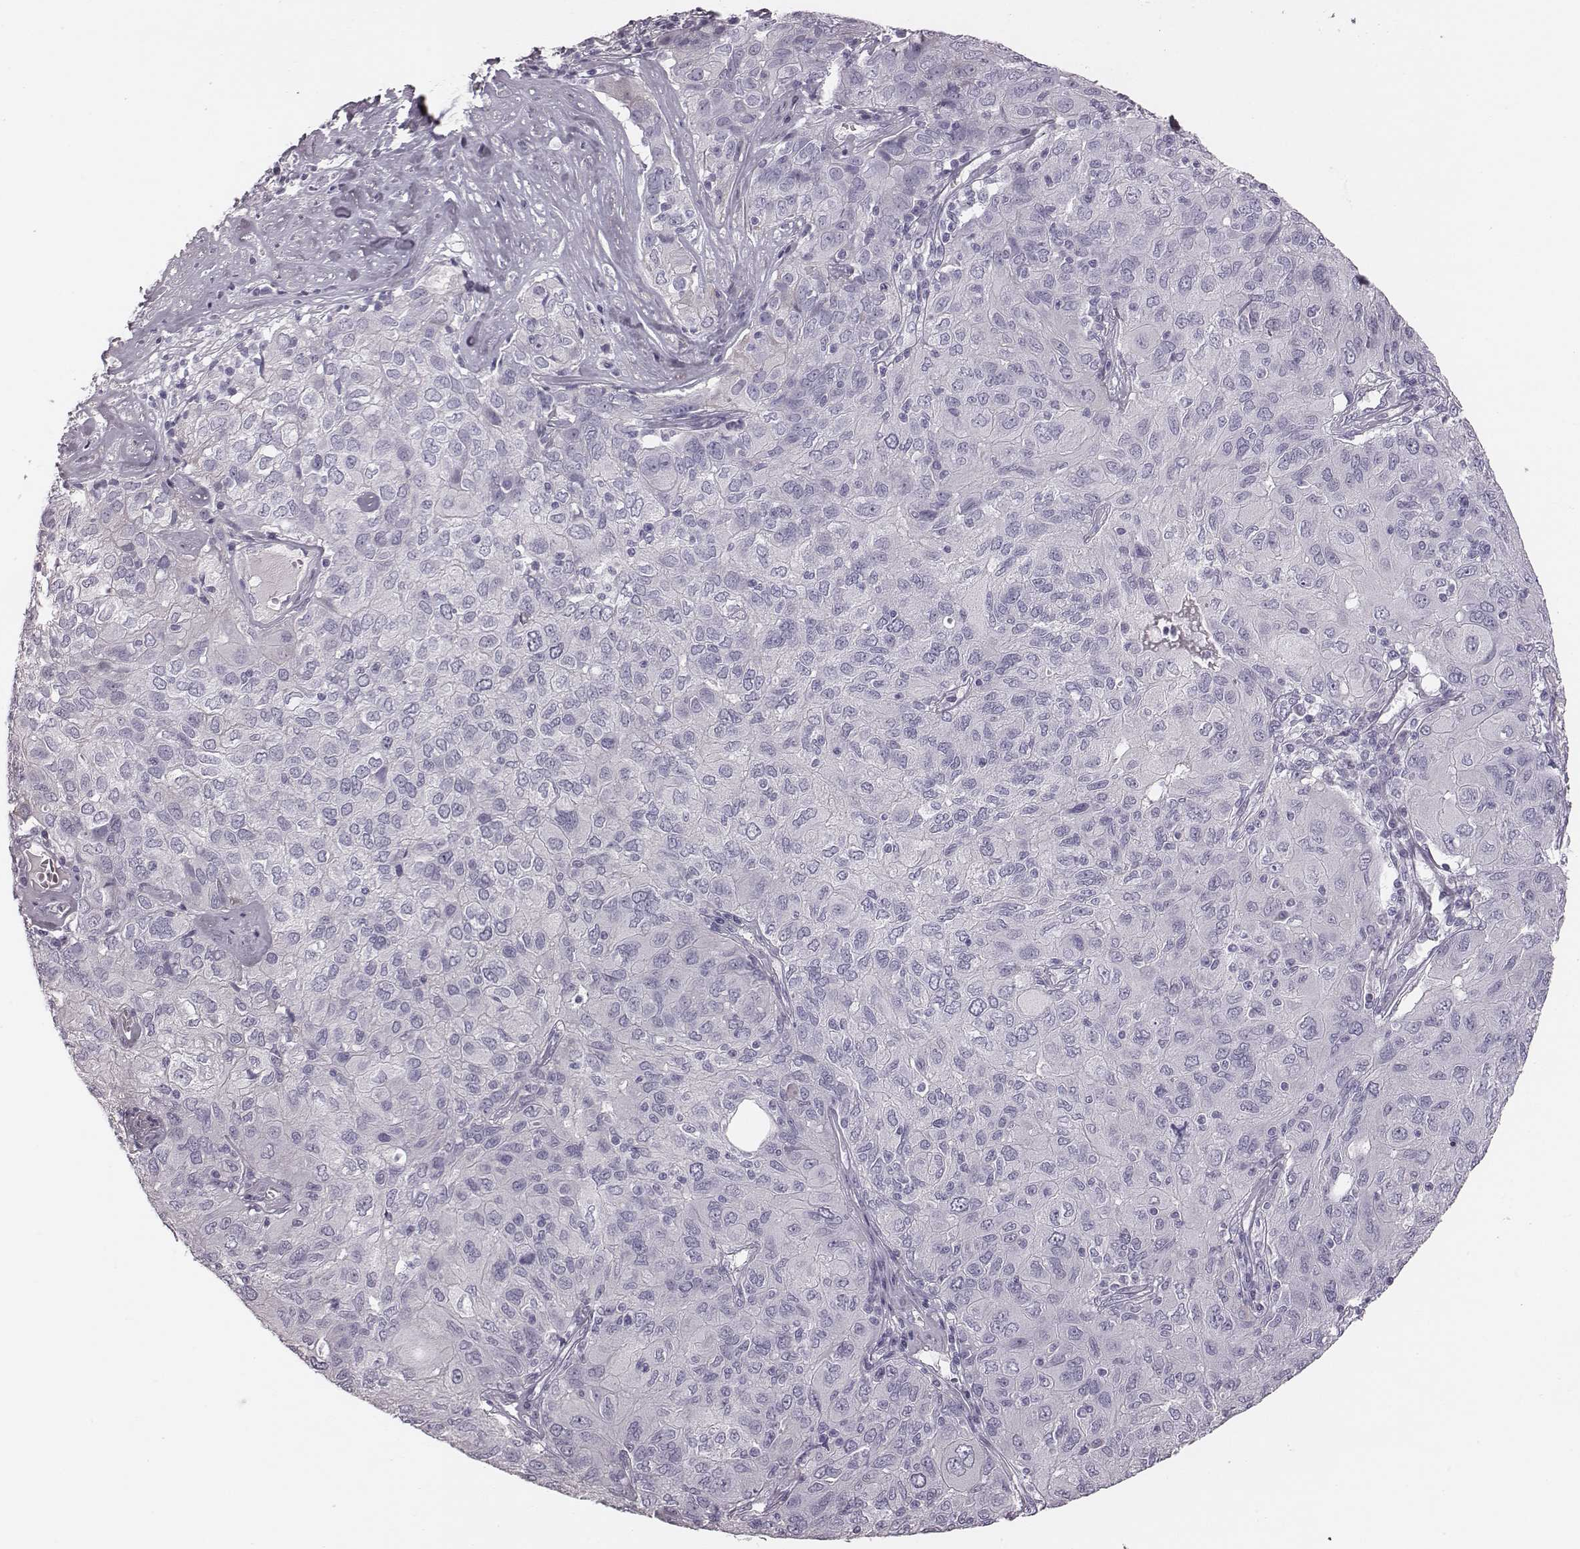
{"staining": {"intensity": "negative", "quantity": "none", "location": "none"}, "tissue": "ovarian cancer", "cell_type": "Tumor cells", "image_type": "cancer", "snomed": [{"axis": "morphology", "description": "Carcinoma, endometroid"}, {"axis": "topography", "description": "Ovary"}], "caption": "There is no significant expression in tumor cells of endometroid carcinoma (ovarian).", "gene": "CRISP1", "patient": {"sex": "female", "age": 50}}